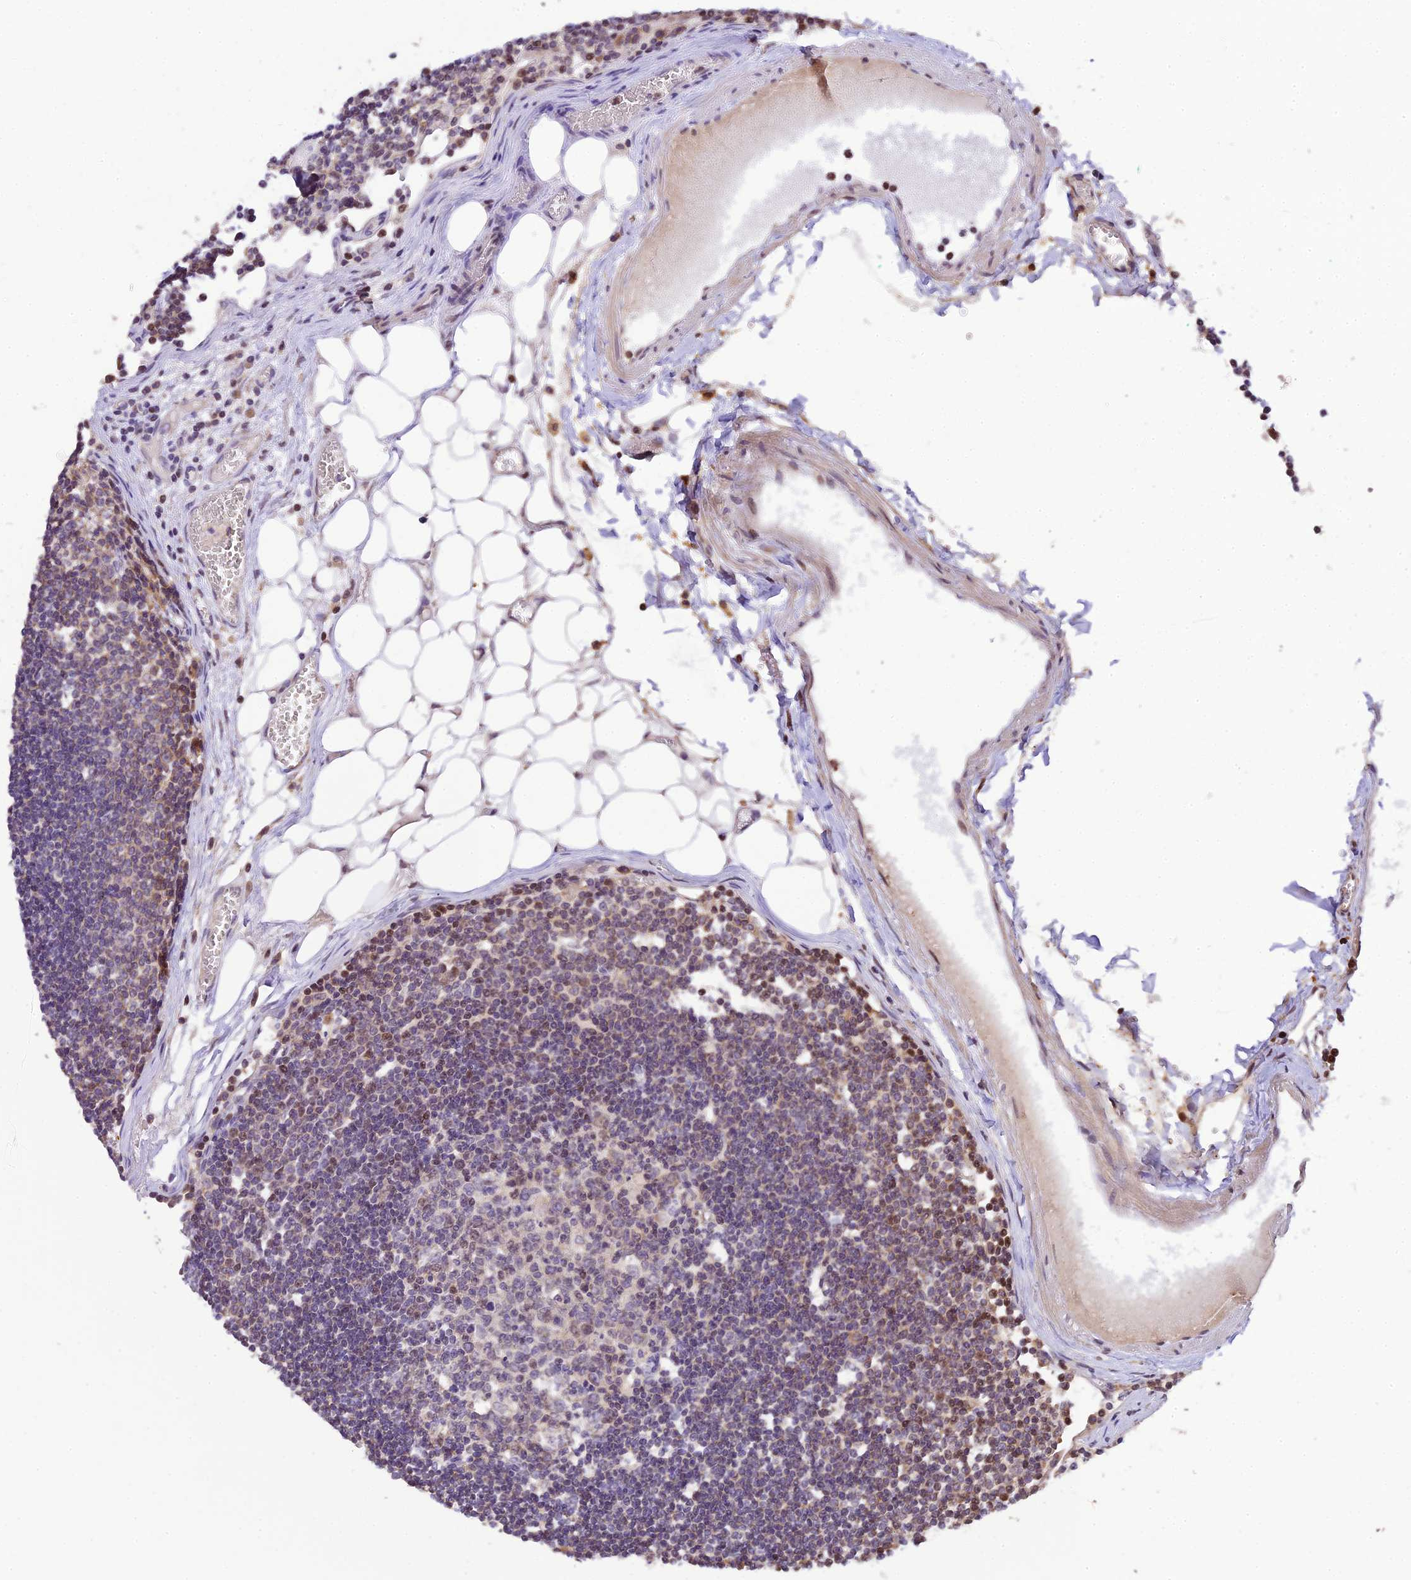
{"staining": {"intensity": "negative", "quantity": "none", "location": "none"}, "tissue": "lymph node", "cell_type": "Germinal center cells", "image_type": "normal", "snomed": [{"axis": "morphology", "description": "Normal tissue, NOS"}, {"axis": "topography", "description": "Lymph node"}], "caption": "There is no significant staining in germinal center cells of lymph node.", "gene": "DGKH", "patient": {"sex": "female", "age": 11}}